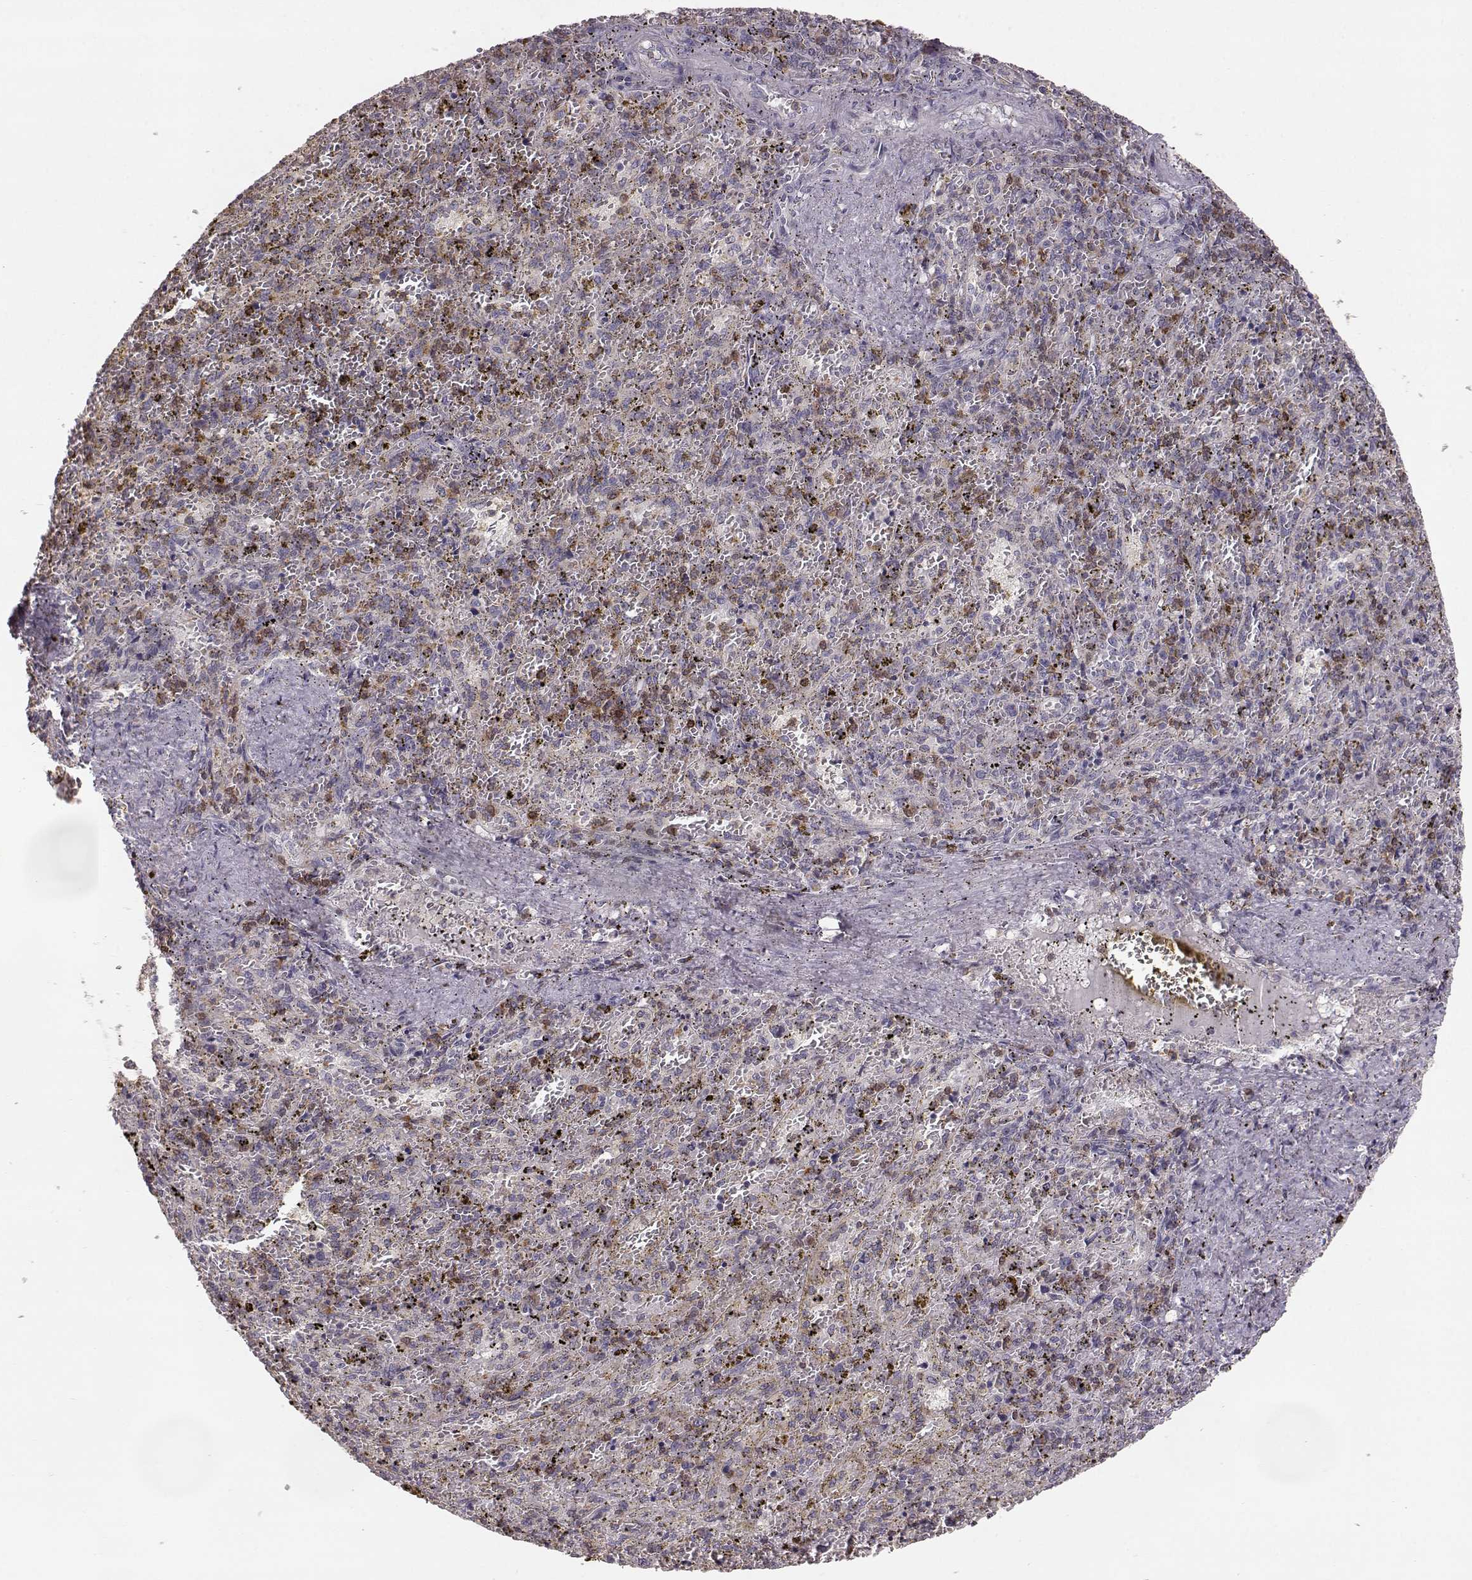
{"staining": {"intensity": "strong", "quantity": "<25%", "location": "cytoplasmic/membranous"}, "tissue": "spleen", "cell_type": "Cells in red pulp", "image_type": "normal", "snomed": [{"axis": "morphology", "description": "Normal tissue, NOS"}, {"axis": "topography", "description": "Spleen"}], "caption": "Cells in red pulp display medium levels of strong cytoplasmic/membranous positivity in about <25% of cells in normal spleen.", "gene": "GRAP2", "patient": {"sex": "female", "age": 50}}